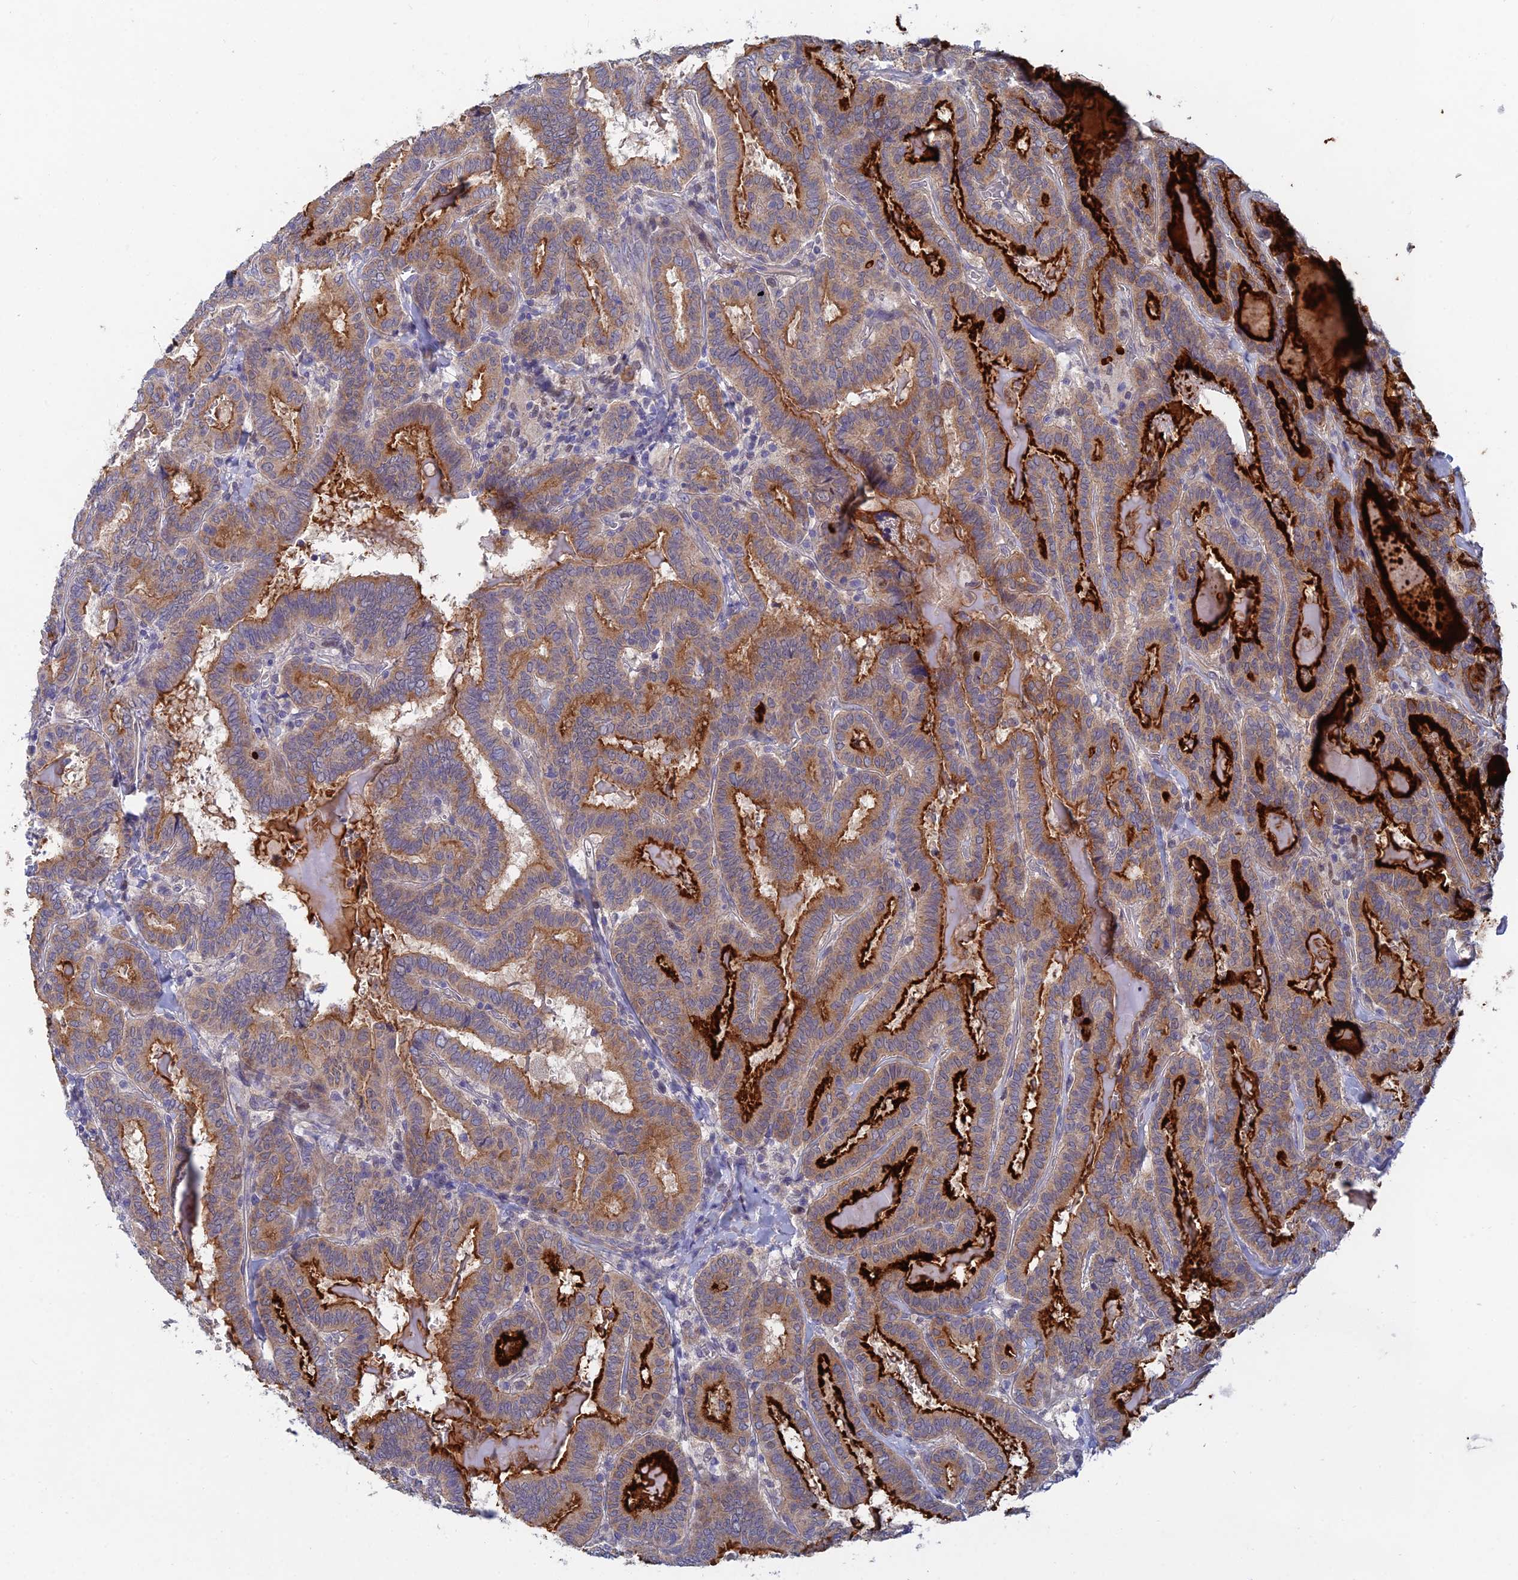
{"staining": {"intensity": "strong", "quantity": "25%-75%", "location": "cytoplasmic/membranous"}, "tissue": "thyroid cancer", "cell_type": "Tumor cells", "image_type": "cancer", "snomed": [{"axis": "morphology", "description": "Papillary adenocarcinoma, NOS"}, {"axis": "topography", "description": "Thyroid gland"}], "caption": "Papillary adenocarcinoma (thyroid) stained with a protein marker reveals strong staining in tumor cells.", "gene": "GIPC1", "patient": {"sex": "female", "age": 72}}